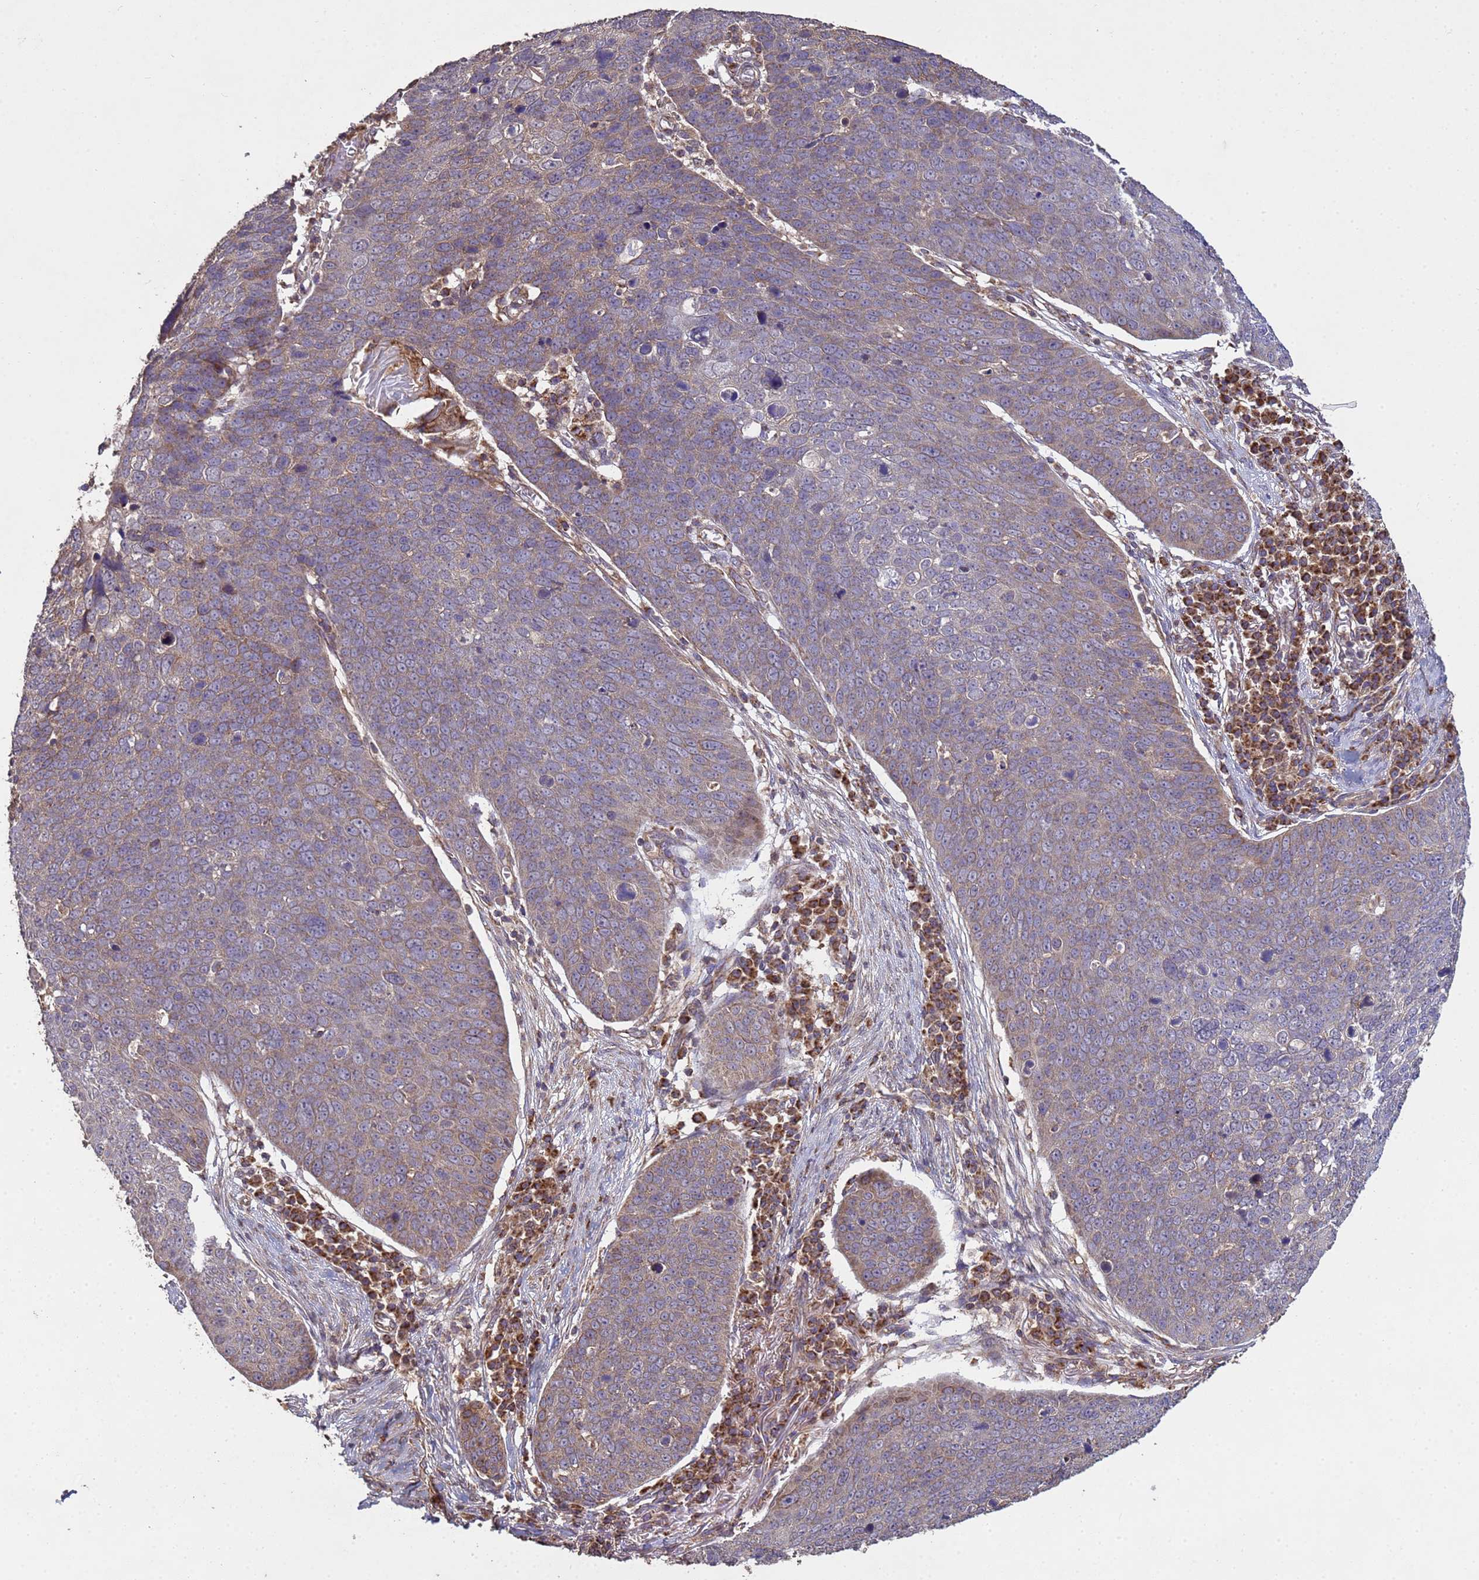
{"staining": {"intensity": "weak", "quantity": "25%-75%", "location": "cytoplasmic/membranous"}, "tissue": "skin cancer", "cell_type": "Tumor cells", "image_type": "cancer", "snomed": [{"axis": "morphology", "description": "Squamous cell carcinoma, NOS"}, {"axis": "topography", "description": "Skin"}], "caption": "Squamous cell carcinoma (skin) stained with DAB IHC shows low levels of weak cytoplasmic/membranous positivity in approximately 25%-75% of tumor cells. (DAB (3,3'-diaminobenzidine) IHC, brown staining for protein, blue staining for nuclei).", "gene": "P2RX7", "patient": {"sex": "male", "age": 71}}